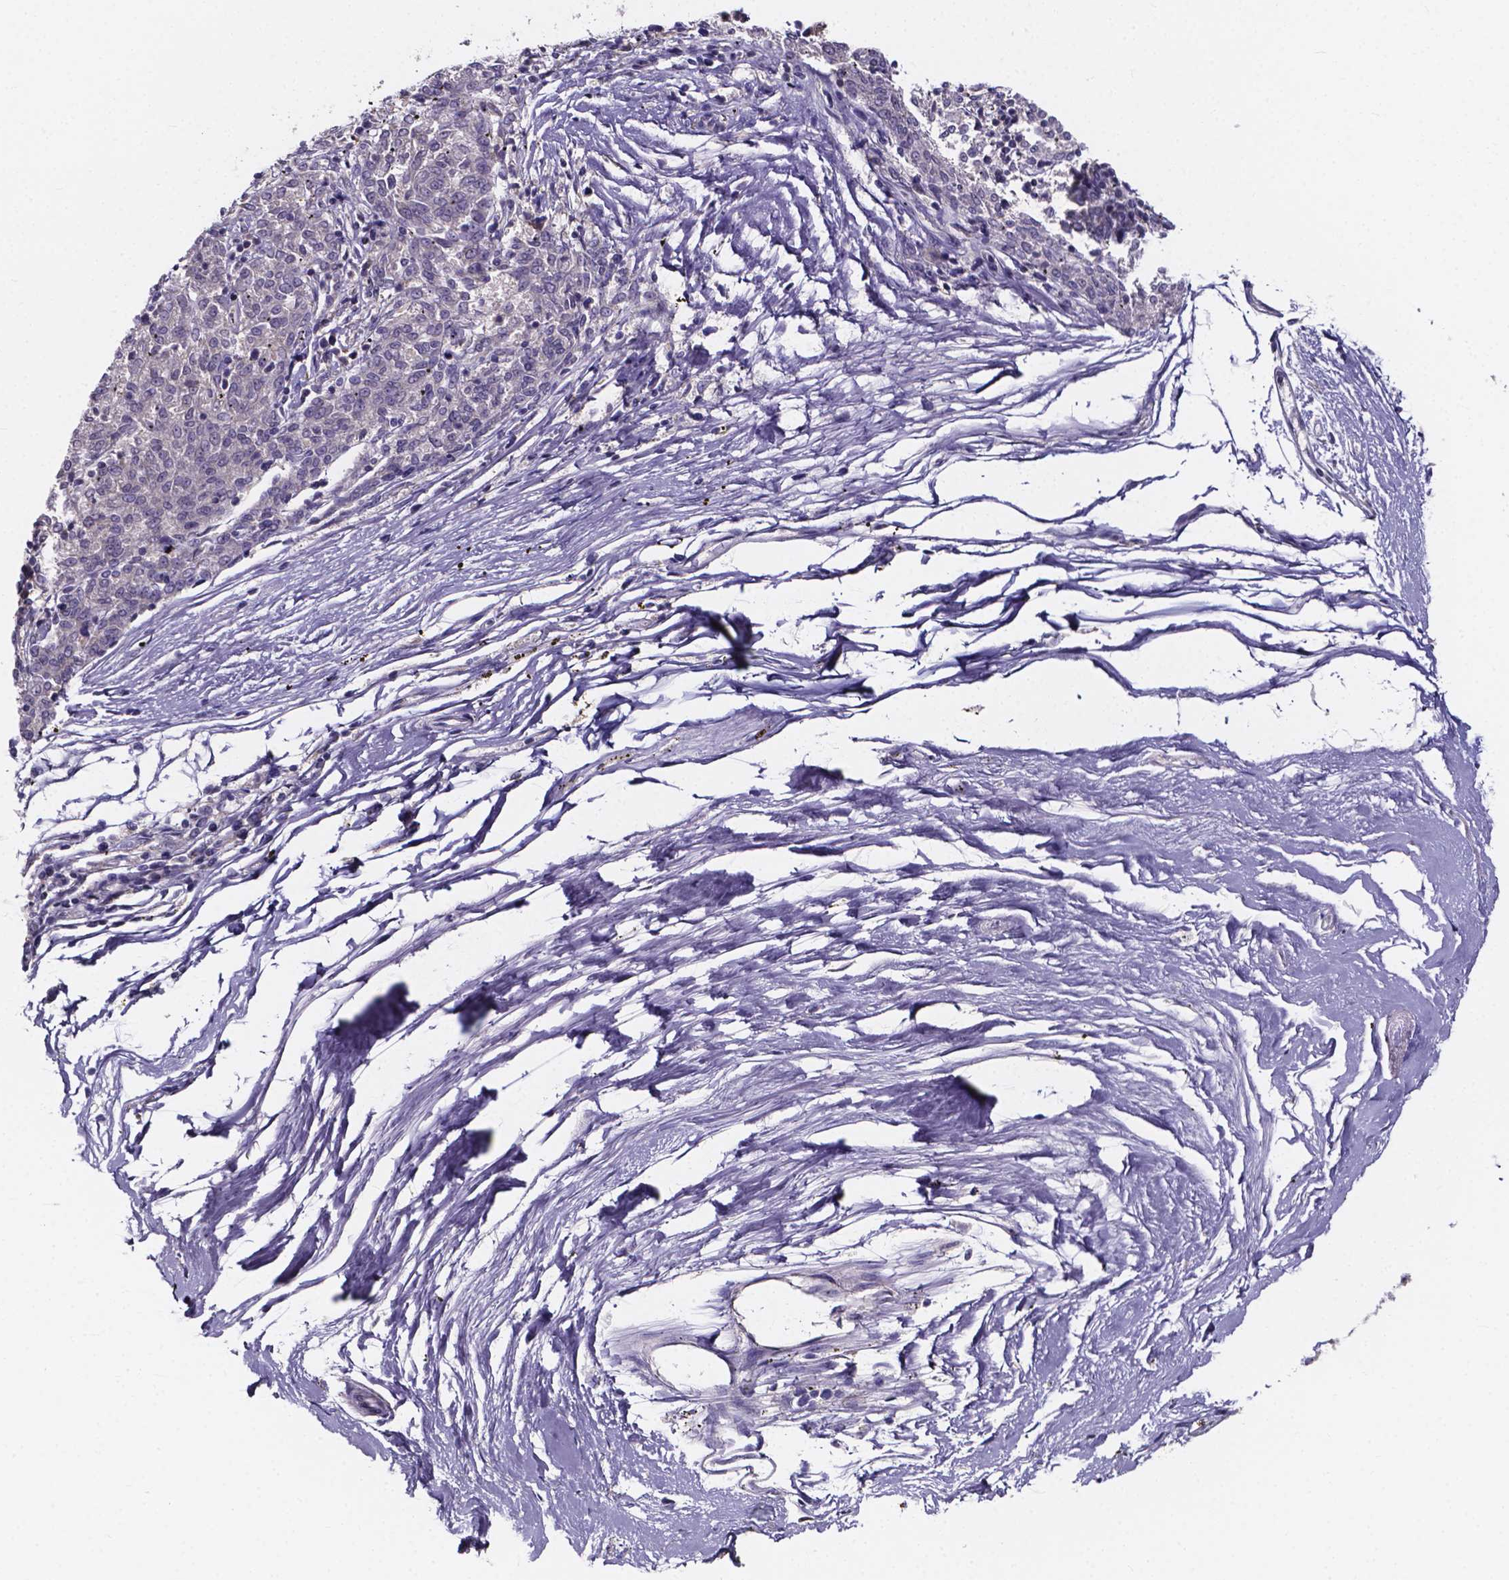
{"staining": {"intensity": "negative", "quantity": "none", "location": "none"}, "tissue": "melanoma", "cell_type": "Tumor cells", "image_type": "cancer", "snomed": [{"axis": "morphology", "description": "Malignant melanoma, NOS"}, {"axis": "topography", "description": "Skin"}], "caption": "High magnification brightfield microscopy of melanoma stained with DAB (3,3'-diaminobenzidine) (brown) and counterstained with hematoxylin (blue): tumor cells show no significant expression.", "gene": "SPOCD1", "patient": {"sex": "female", "age": 72}}